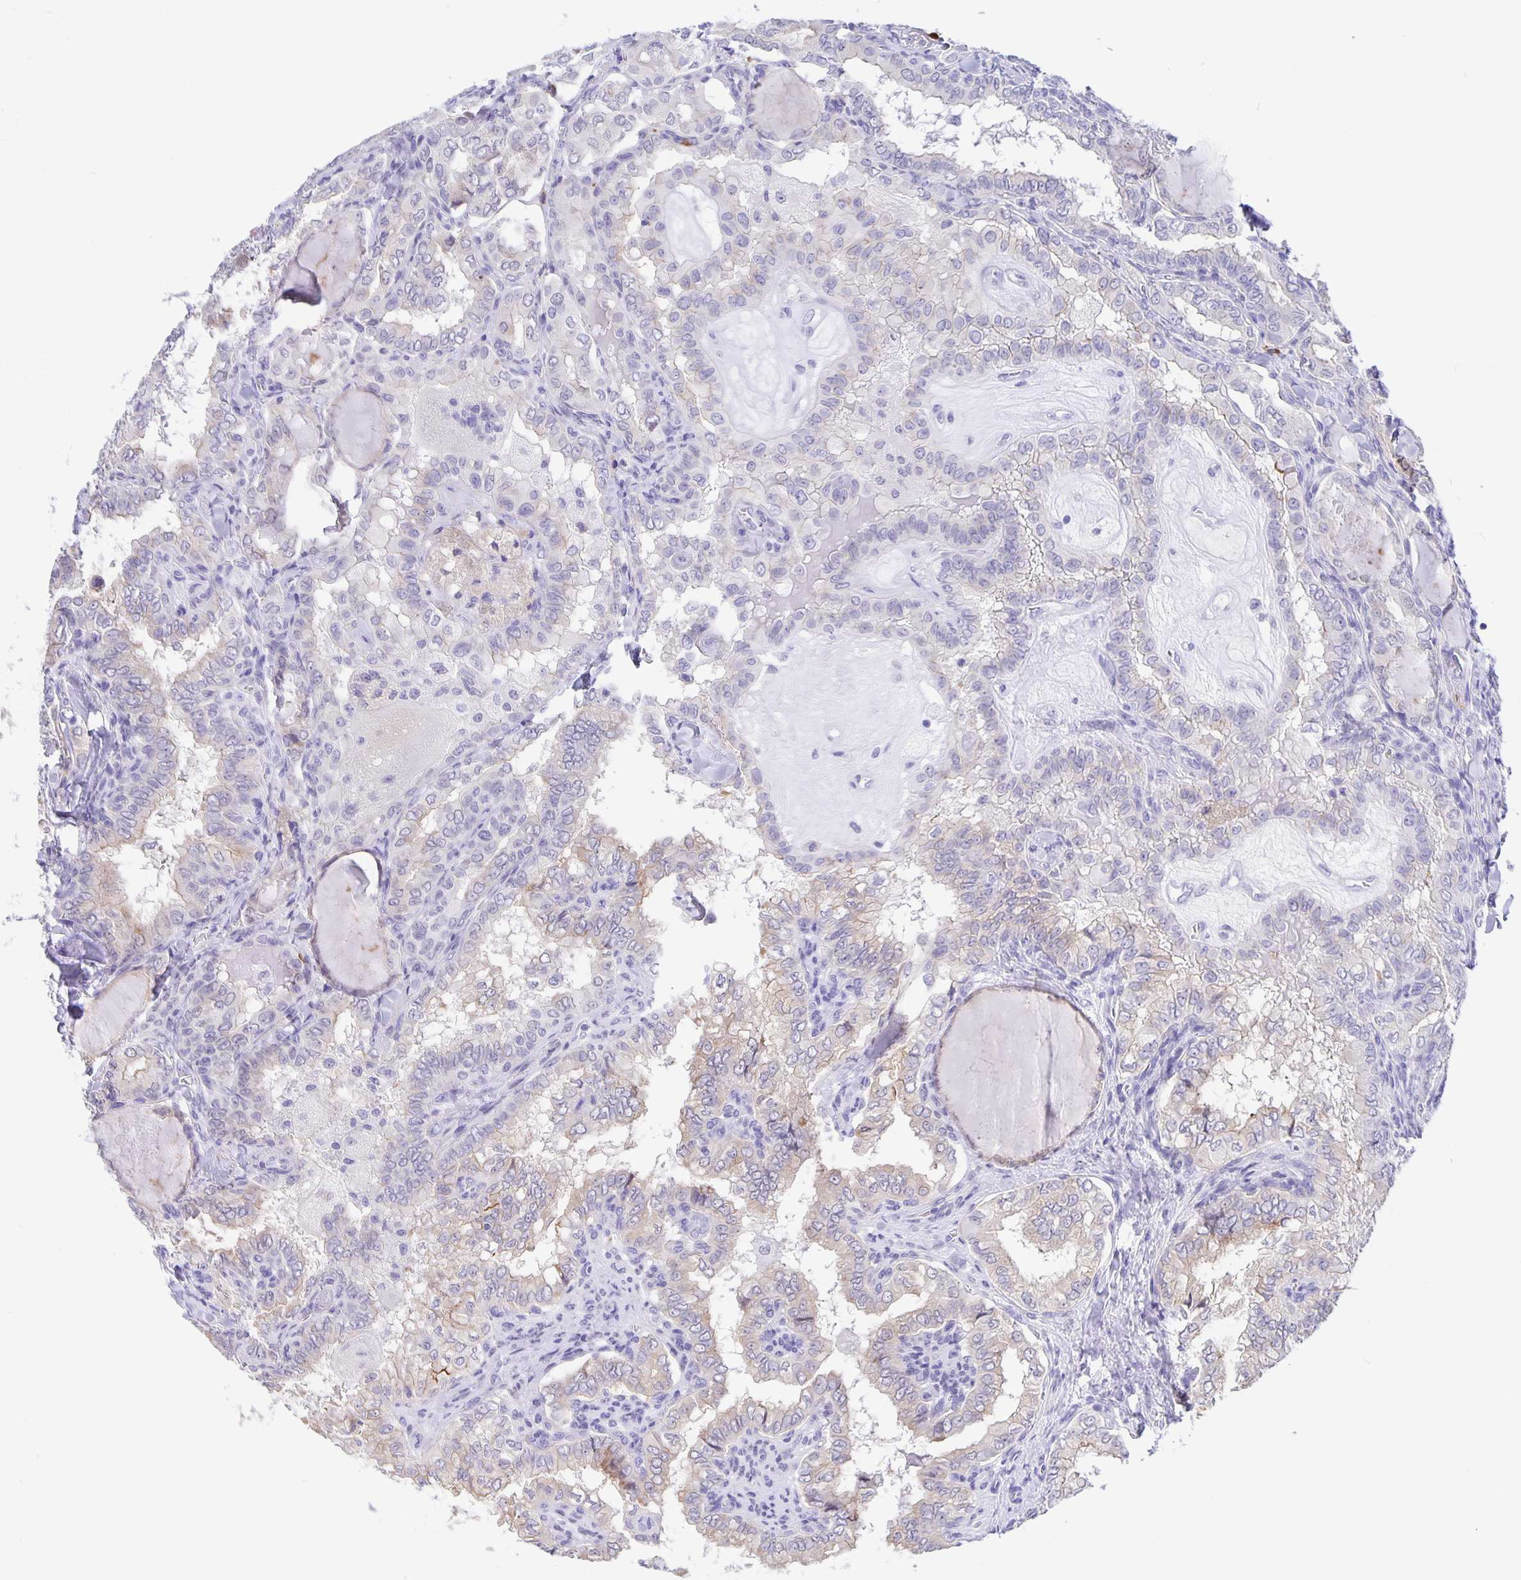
{"staining": {"intensity": "negative", "quantity": "none", "location": "none"}, "tissue": "thyroid cancer", "cell_type": "Tumor cells", "image_type": "cancer", "snomed": [{"axis": "morphology", "description": "Papillary adenocarcinoma, NOS"}, {"axis": "topography", "description": "Thyroid gland"}], "caption": "This image is of papillary adenocarcinoma (thyroid) stained with immunohistochemistry to label a protein in brown with the nuclei are counter-stained blue. There is no expression in tumor cells. (Stains: DAB immunohistochemistry (IHC) with hematoxylin counter stain, Microscopy: brightfield microscopy at high magnification).", "gene": "ERMN", "patient": {"sex": "female", "age": 75}}